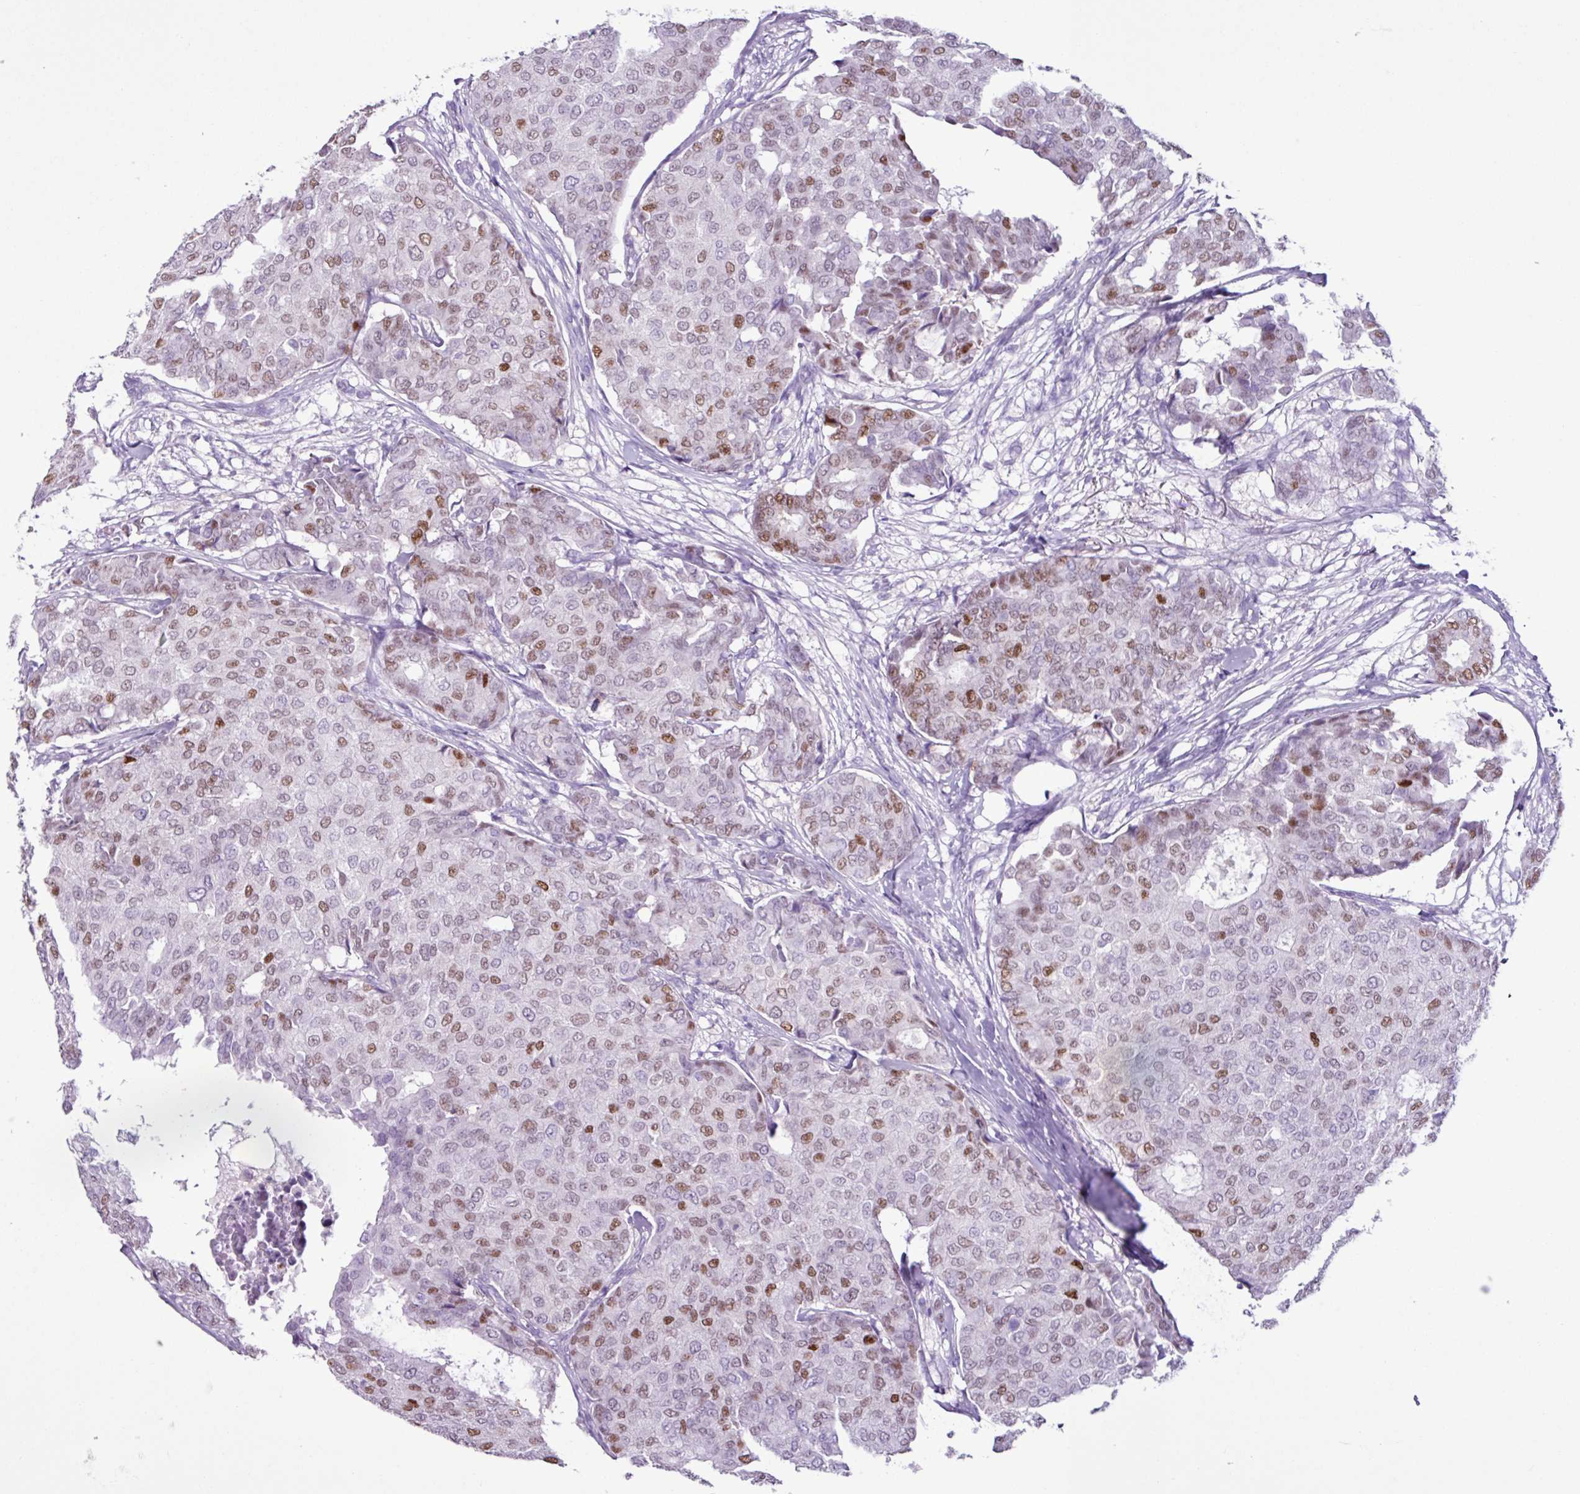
{"staining": {"intensity": "moderate", "quantity": "25%-75%", "location": "nuclear"}, "tissue": "breast cancer", "cell_type": "Tumor cells", "image_type": "cancer", "snomed": [{"axis": "morphology", "description": "Duct carcinoma"}, {"axis": "topography", "description": "Breast"}], "caption": "Protein staining of invasive ductal carcinoma (breast) tissue shows moderate nuclear expression in approximately 25%-75% of tumor cells. The protein is stained brown, and the nuclei are stained in blue (DAB (3,3'-diaminobenzidine) IHC with brightfield microscopy, high magnification).", "gene": "PGR", "patient": {"sex": "female", "age": 75}}